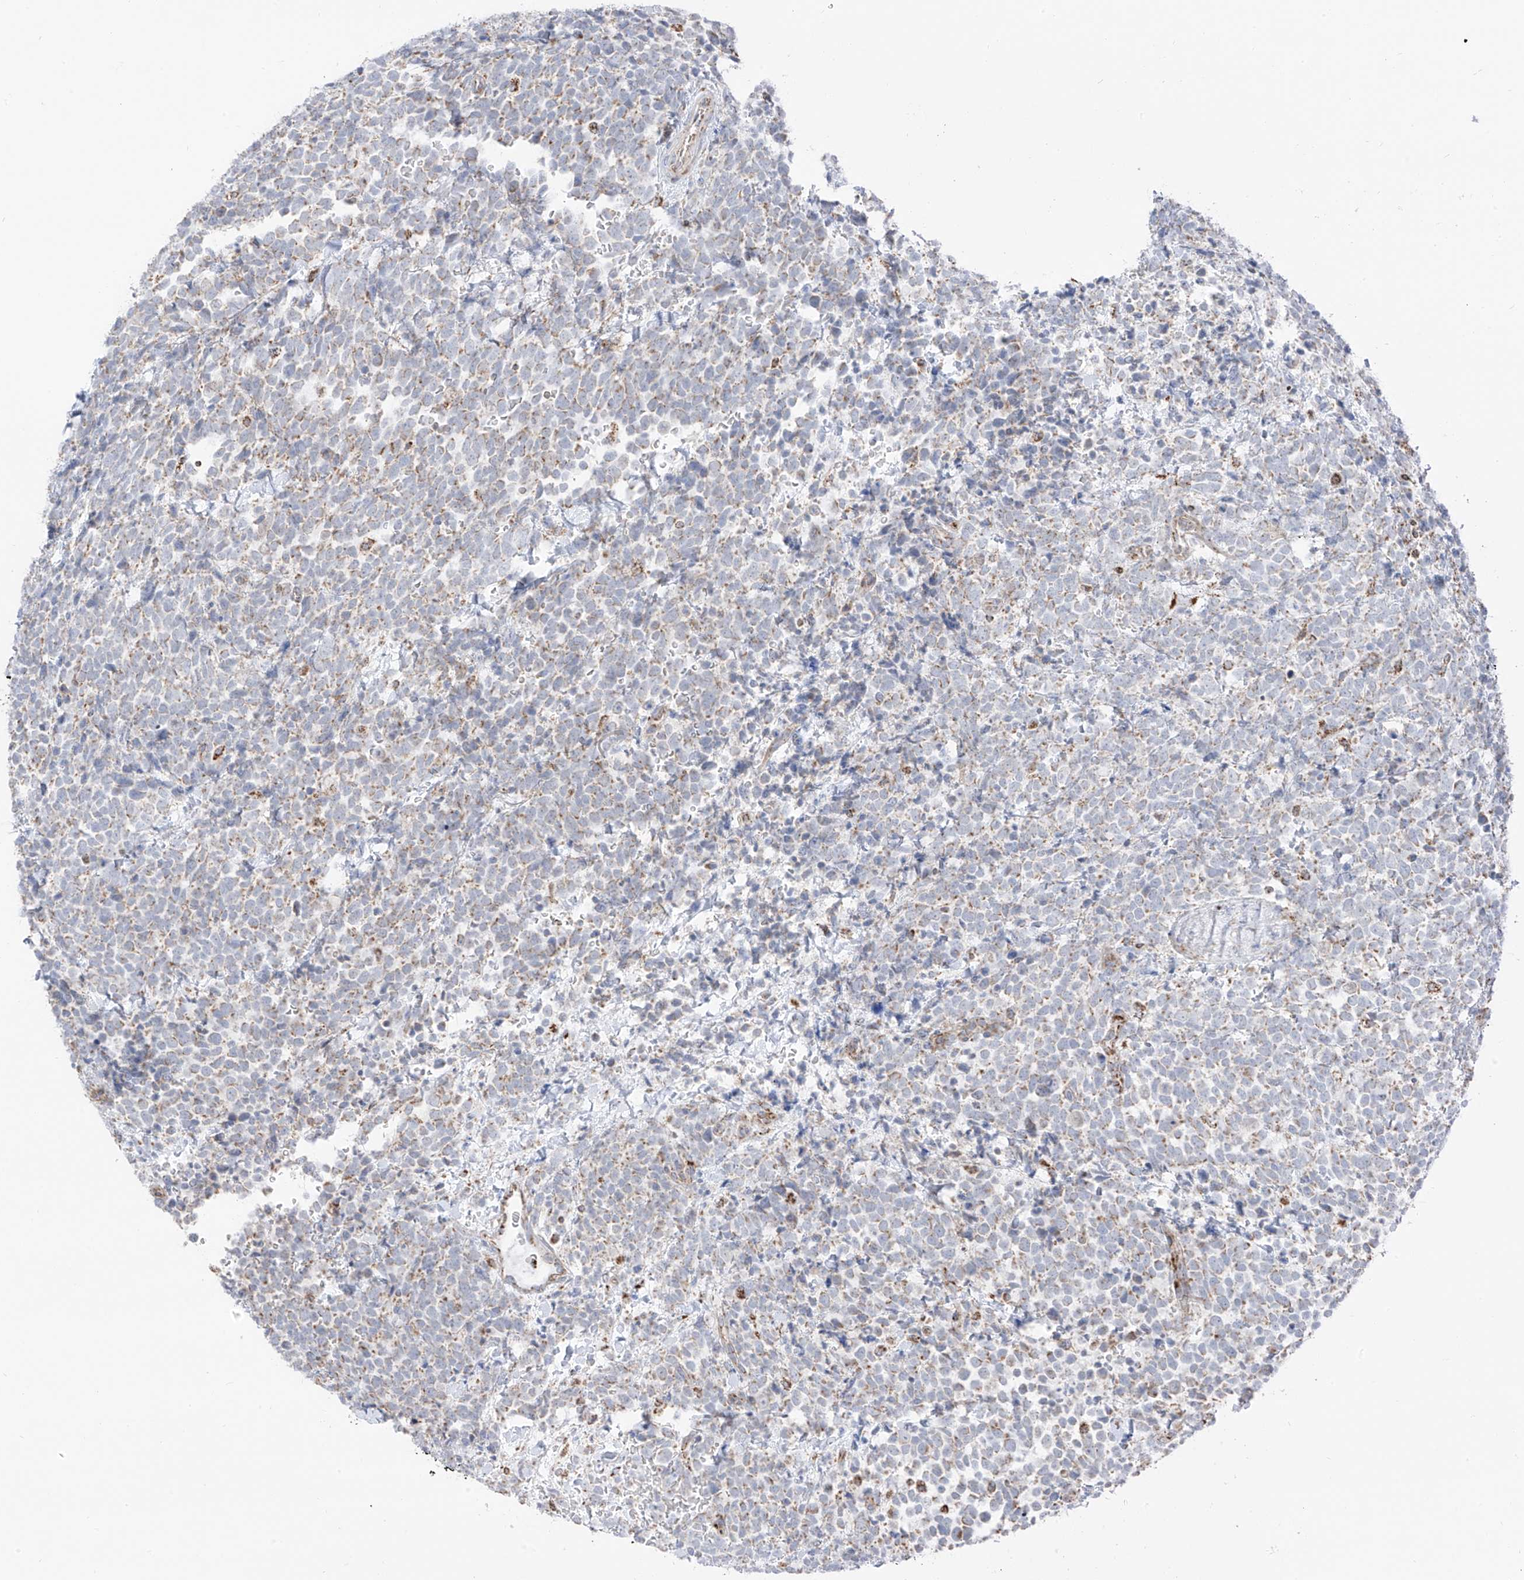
{"staining": {"intensity": "weak", "quantity": "25%-75%", "location": "cytoplasmic/membranous"}, "tissue": "urothelial cancer", "cell_type": "Tumor cells", "image_type": "cancer", "snomed": [{"axis": "morphology", "description": "Urothelial carcinoma, High grade"}, {"axis": "topography", "description": "Urinary bladder"}], "caption": "Immunohistochemical staining of human urothelial cancer demonstrates weak cytoplasmic/membranous protein positivity in approximately 25%-75% of tumor cells.", "gene": "ETHE1", "patient": {"sex": "female", "age": 82}}